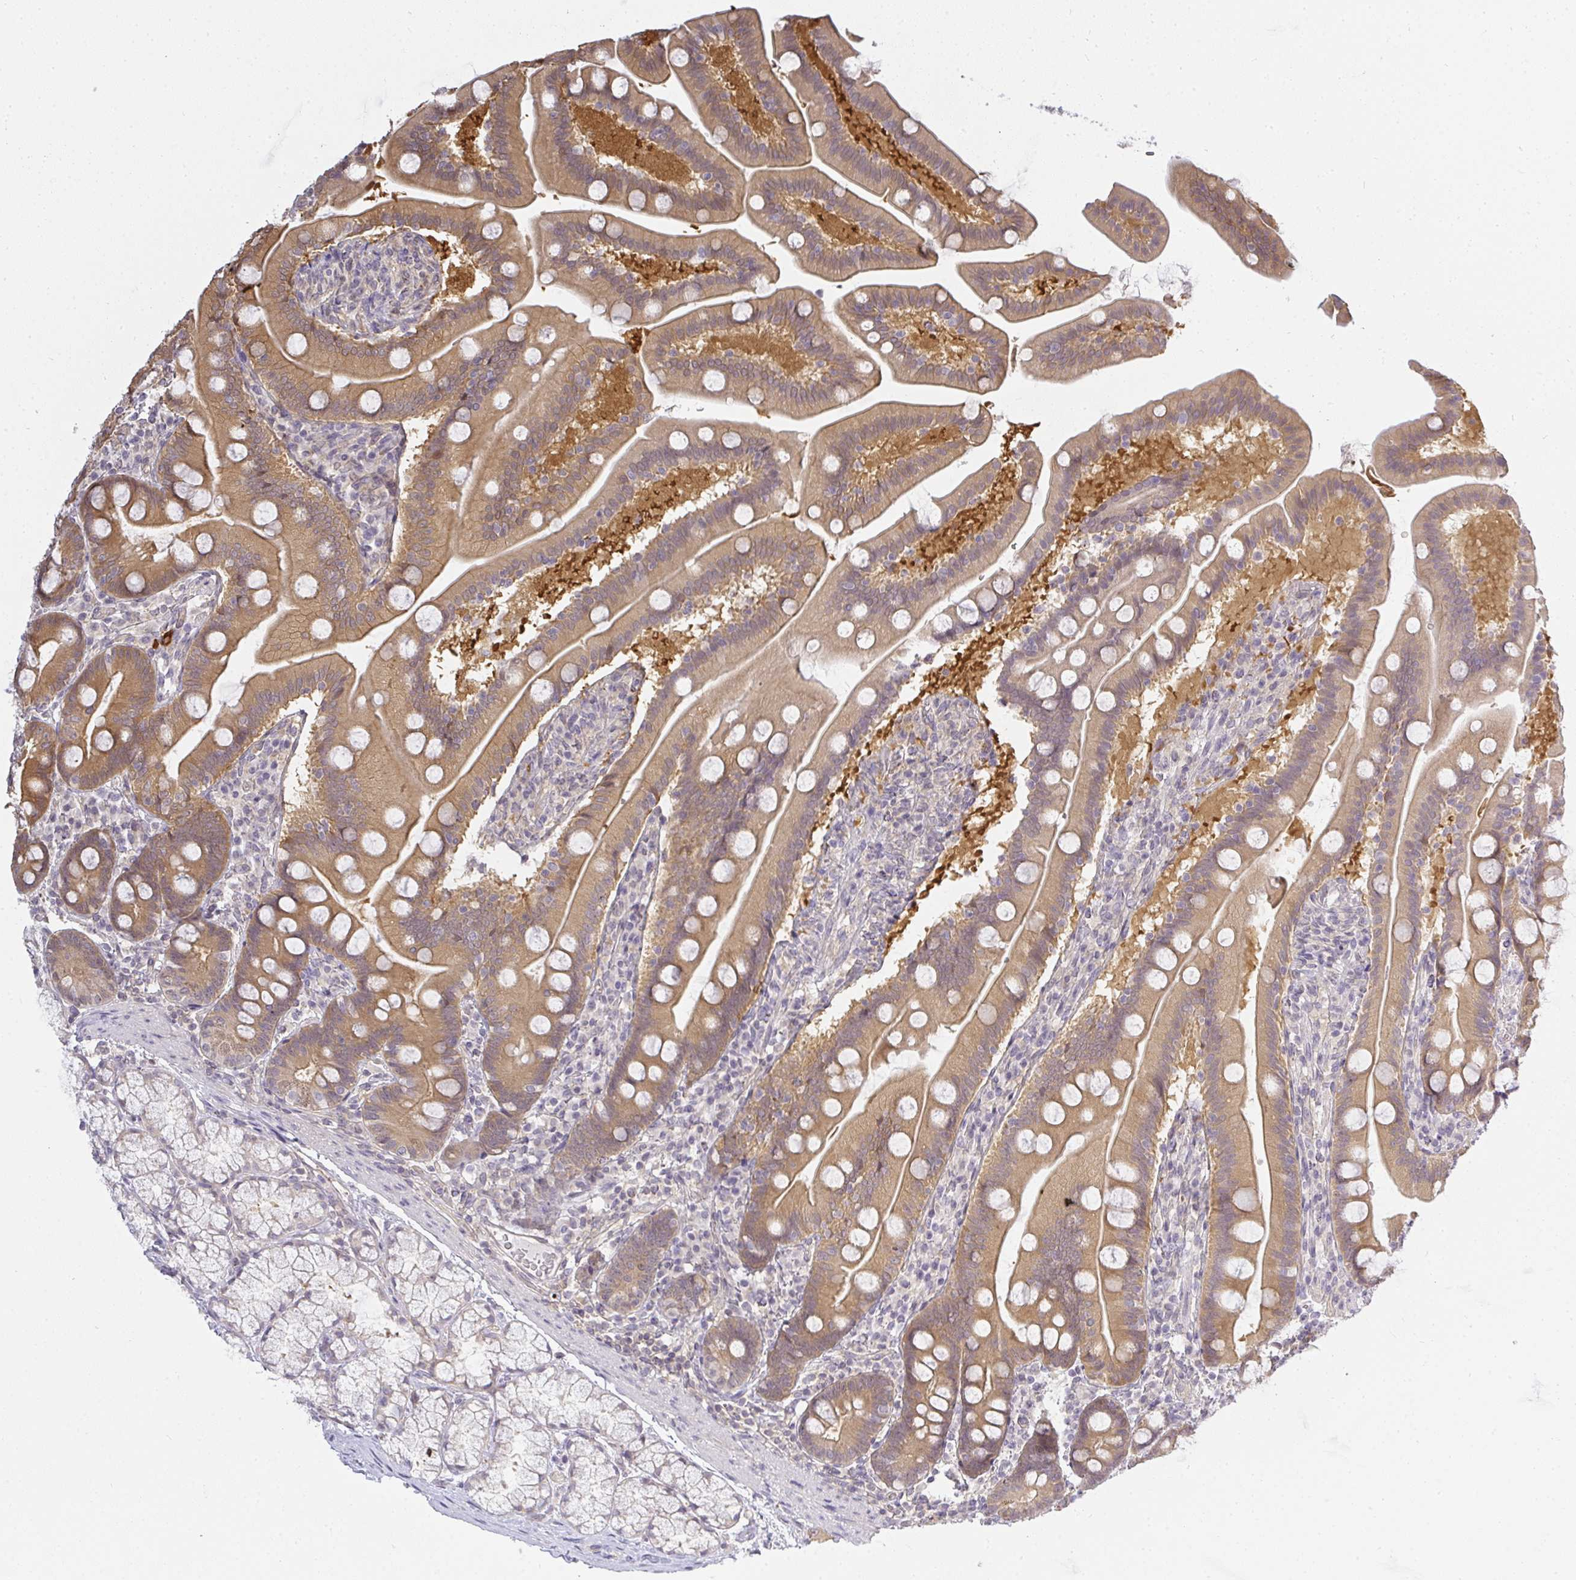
{"staining": {"intensity": "moderate", "quantity": ">75%", "location": "cytoplasmic/membranous"}, "tissue": "duodenum", "cell_type": "Glandular cells", "image_type": "normal", "snomed": [{"axis": "morphology", "description": "Normal tissue, NOS"}, {"axis": "topography", "description": "Duodenum"}], "caption": "Benign duodenum was stained to show a protein in brown. There is medium levels of moderate cytoplasmic/membranous expression in about >75% of glandular cells. The protein is shown in brown color, while the nuclei are stained blue.", "gene": "GSDMB", "patient": {"sex": "female", "age": 67}}